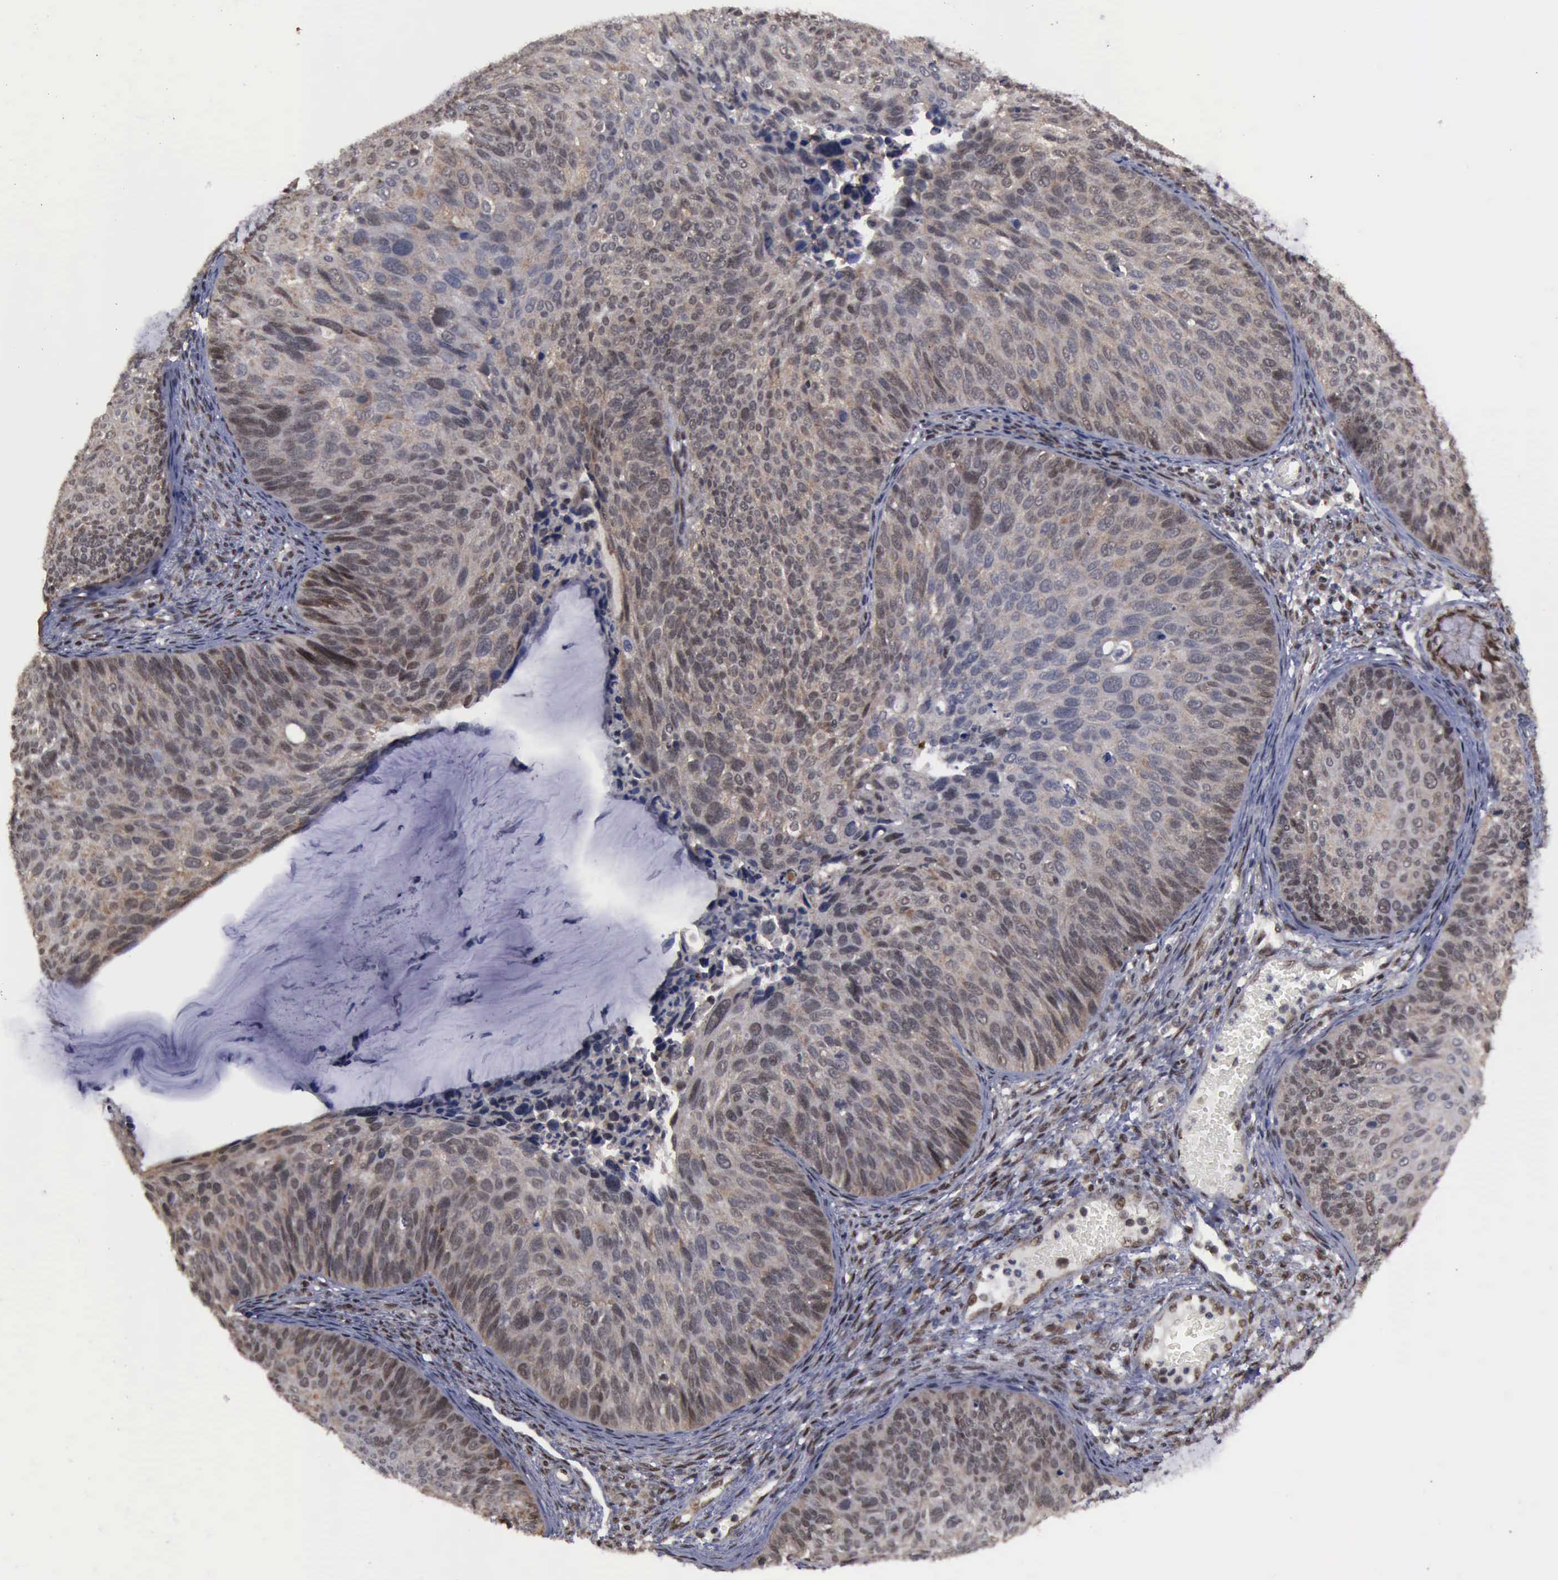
{"staining": {"intensity": "weak", "quantity": ">75%", "location": "cytoplasmic/membranous,nuclear"}, "tissue": "cervical cancer", "cell_type": "Tumor cells", "image_type": "cancer", "snomed": [{"axis": "morphology", "description": "Squamous cell carcinoma, NOS"}, {"axis": "topography", "description": "Cervix"}], "caption": "A high-resolution photomicrograph shows IHC staining of cervical squamous cell carcinoma, which reveals weak cytoplasmic/membranous and nuclear staining in approximately >75% of tumor cells. The staining was performed using DAB (3,3'-diaminobenzidine) to visualize the protein expression in brown, while the nuclei were stained in blue with hematoxylin (Magnification: 20x).", "gene": "RTCB", "patient": {"sex": "female", "age": 36}}